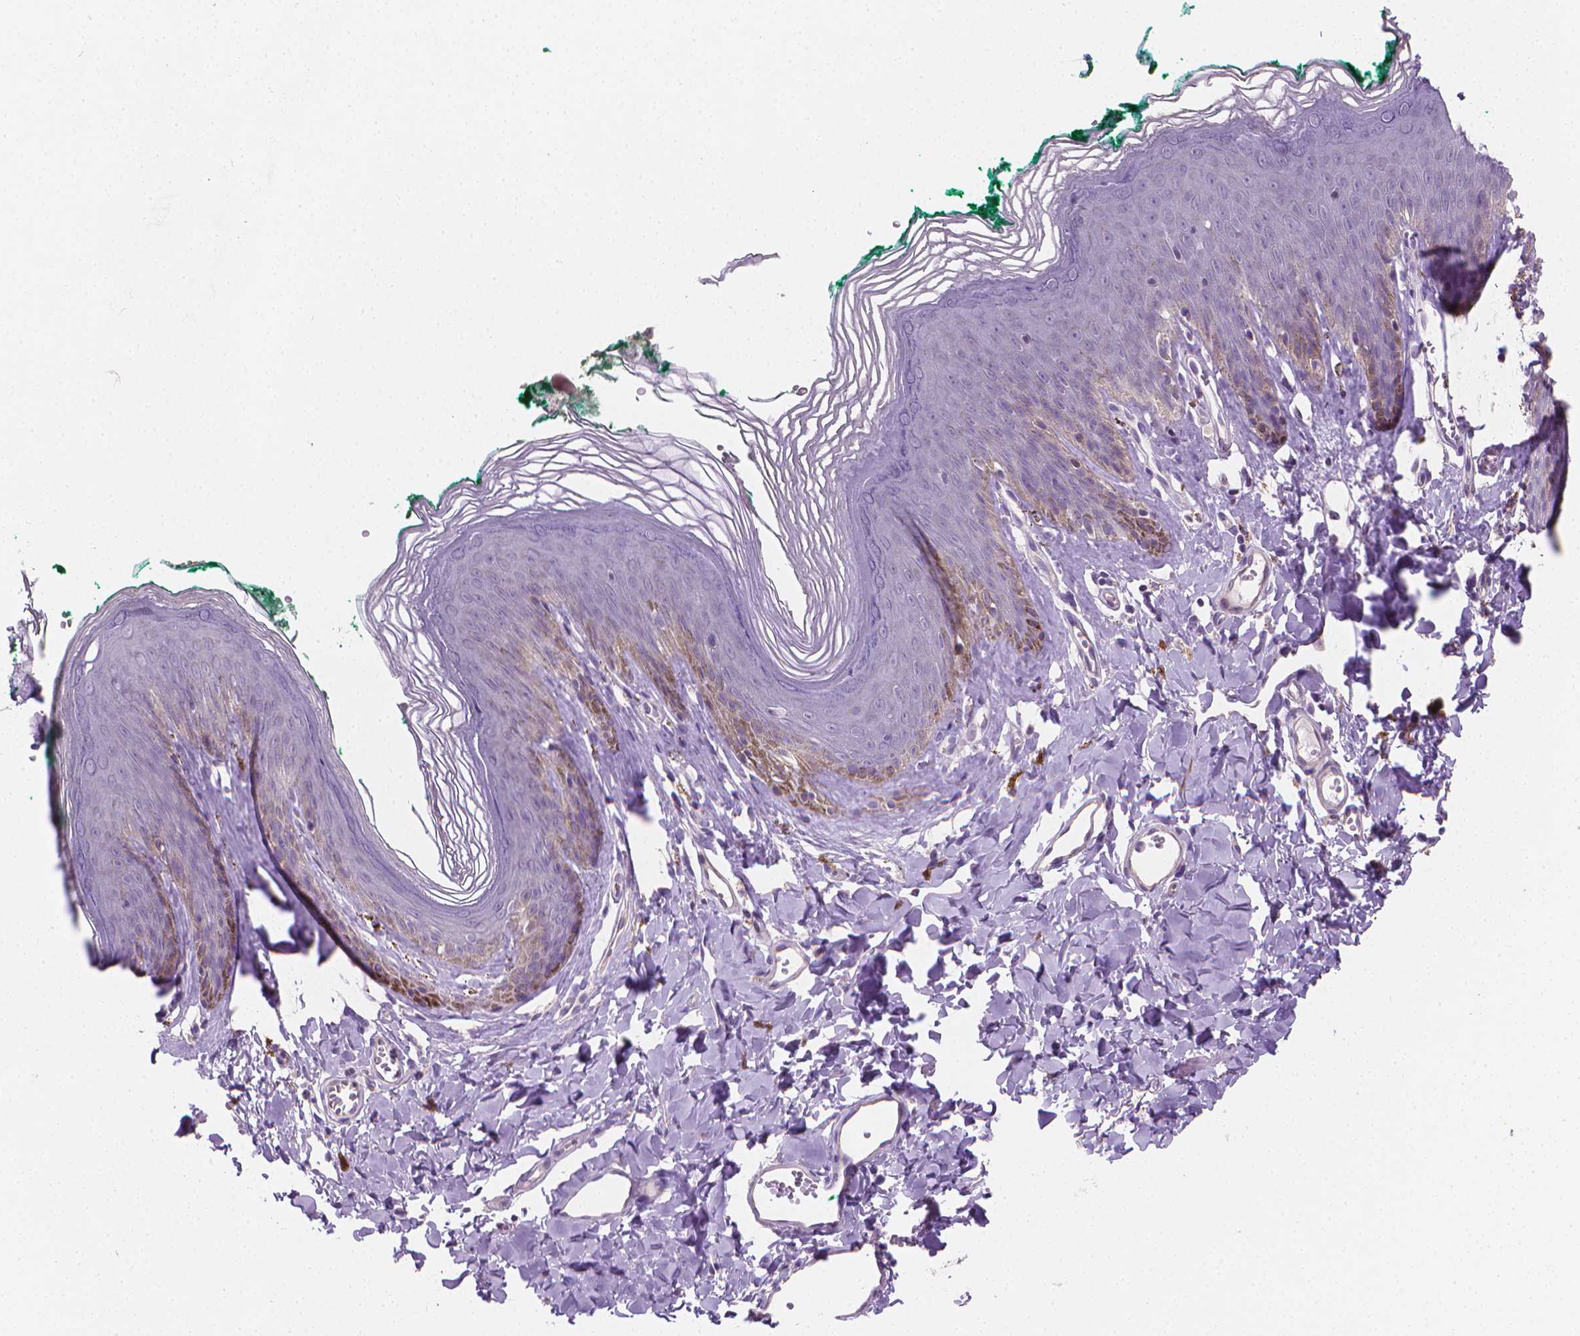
{"staining": {"intensity": "weak", "quantity": "<25%", "location": "cytoplasmic/membranous"}, "tissue": "skin", "cell_type": "Epidermal cells", "image_type": "normal", "snomed": [{"axis": "morphology", "description": "Normal tissue, NOS"}, {"axis": "topography", "description": "Vulva"}, {"axis": "topography", "description": "Peripheral nerve tissue"}], "caption": "Histopathology image shows no significant protein expression in epidermal cells of normal skin.", "gene": "CLXN", "patient": {"sex": "female", "age": 66}}